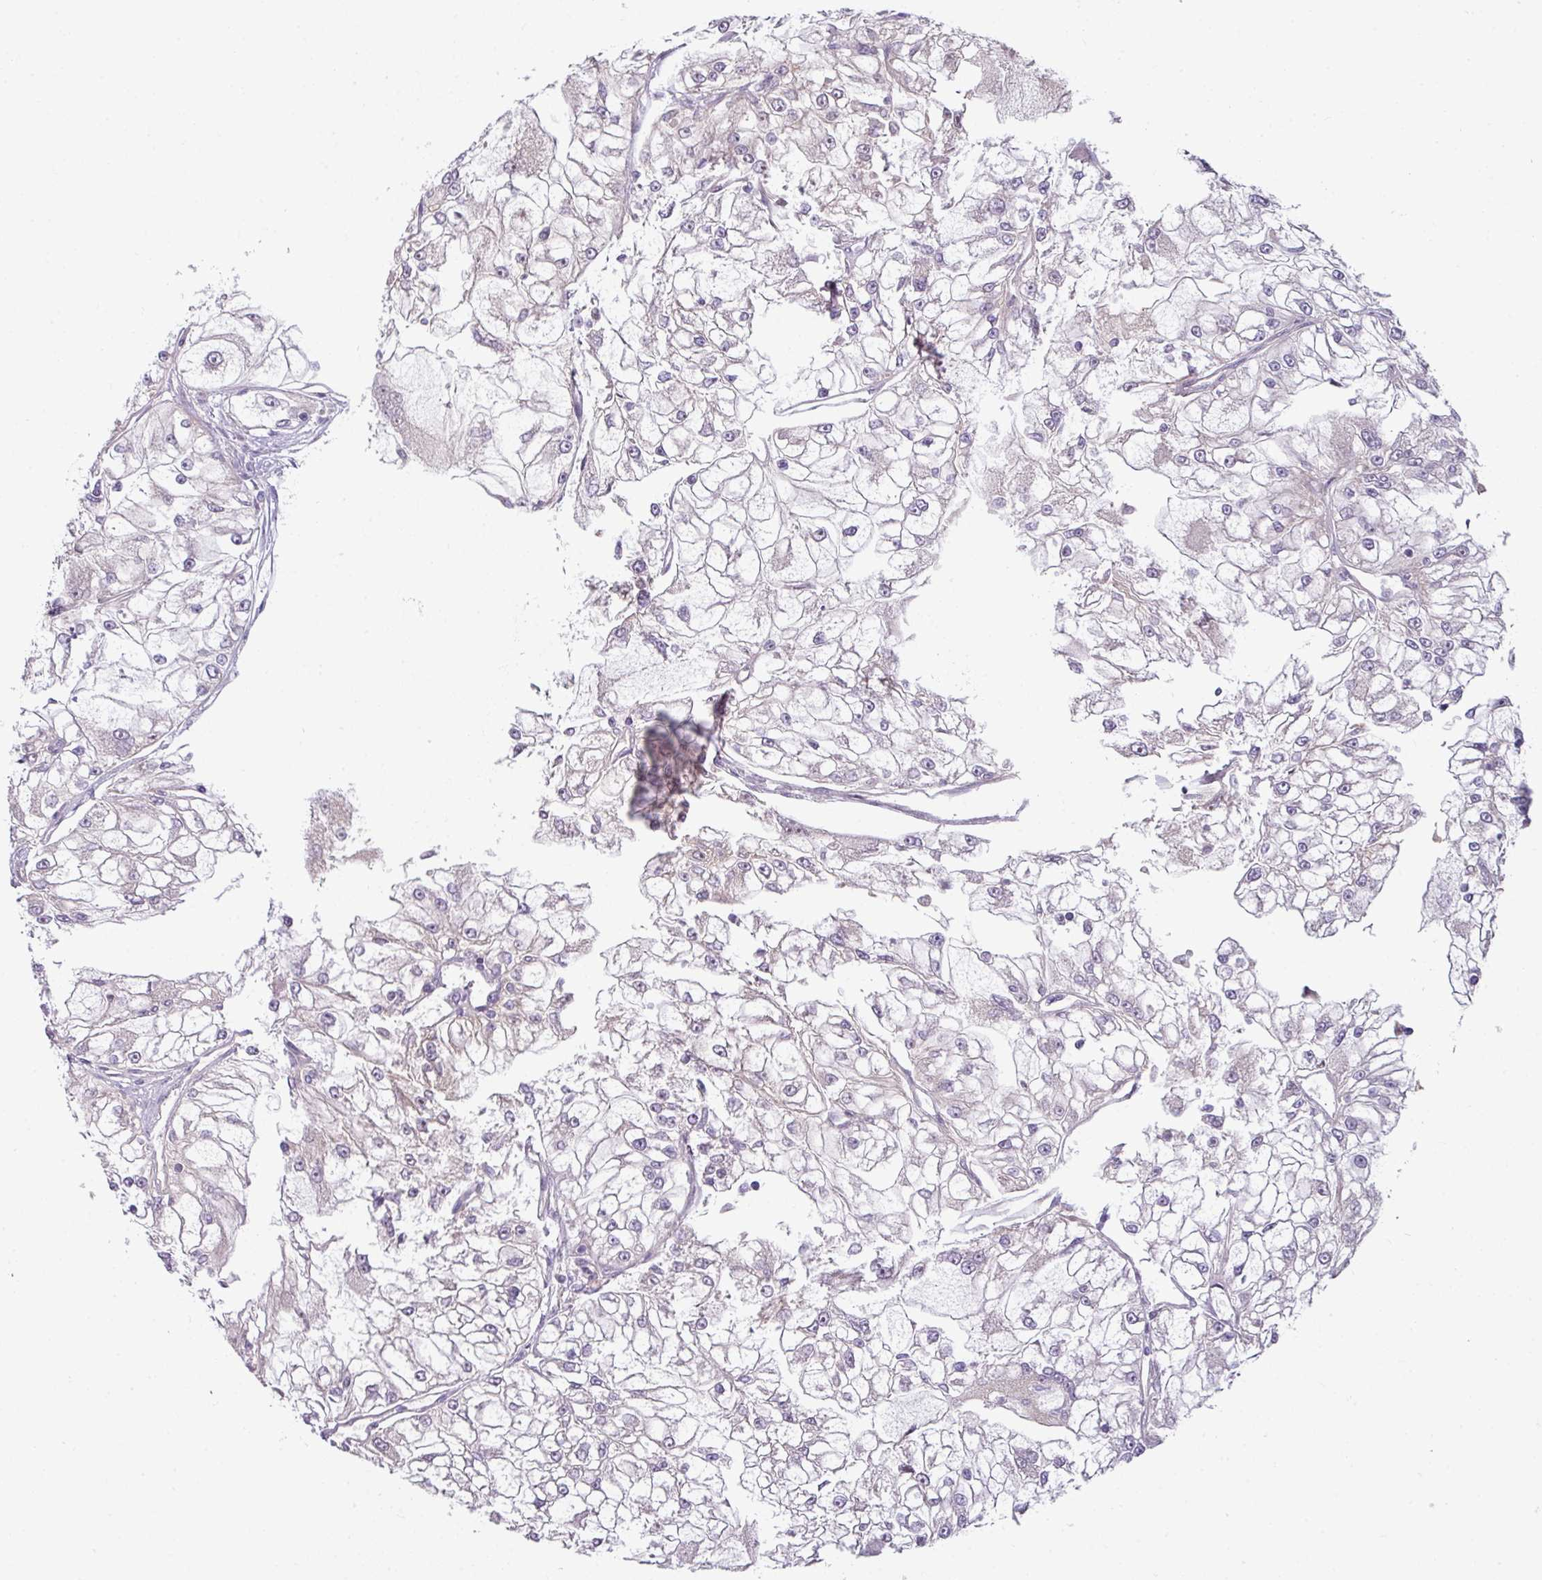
{"staining": {"intensity": "negative", "quantity": "none", "location": "none"}, "tissue": "renal cancer", "cell_type": "Tumor cells", "image_type": "cancer", "snomed": [{"axis": "morphology", "description": "Adenocarcinoma, NOS"}, {"axis": "topography", "description": "Kidney"}], "caption": "The image demonstrates no staining of tumor cells in renal cancer. (DAB (3,3'-diaminobenzidine) immunohistochemistry with hematoxylin counter stain).", "gene": "STAT5A", "patient": {"sex": "female", "age": 72}}